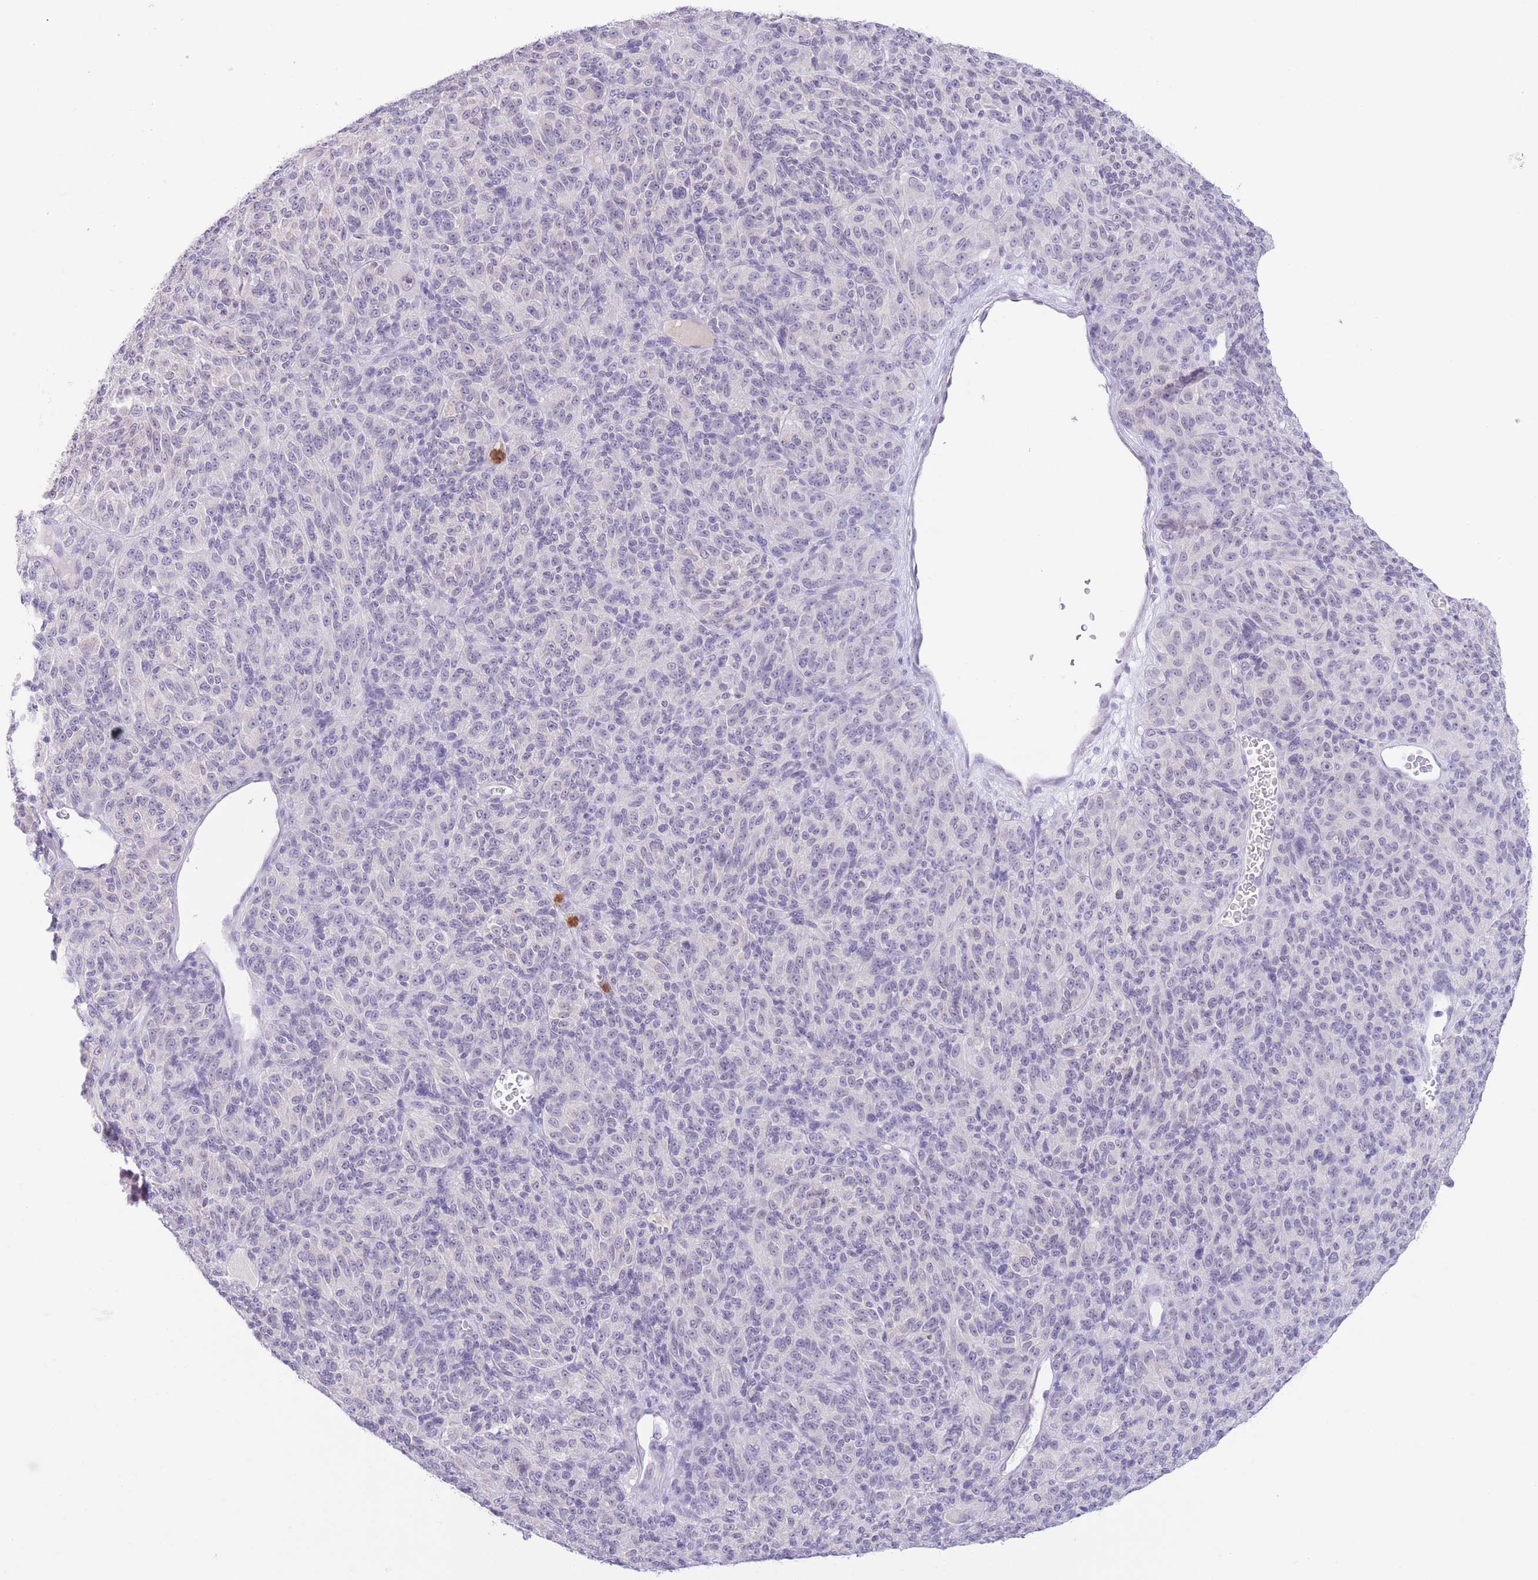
{"staining": {"intensity": "negative", "quantity": "none", "location": "none"}, "tissue": "melanoma", "cell_type": "Tumor cells", "image_type": "cancer", "snomed": [{"axis": "morphology", "description": "Malignant melanoma, Metastatic site"}, {"axis": "topography", "description": "Brain"}], "caption": "This is an IHC photomicrograph of human malignant melanoma (metastatic site). There is no staining in tumor cells.", "gene": "LCLAT1", "patient": {"sex": "female", "age": 56}}